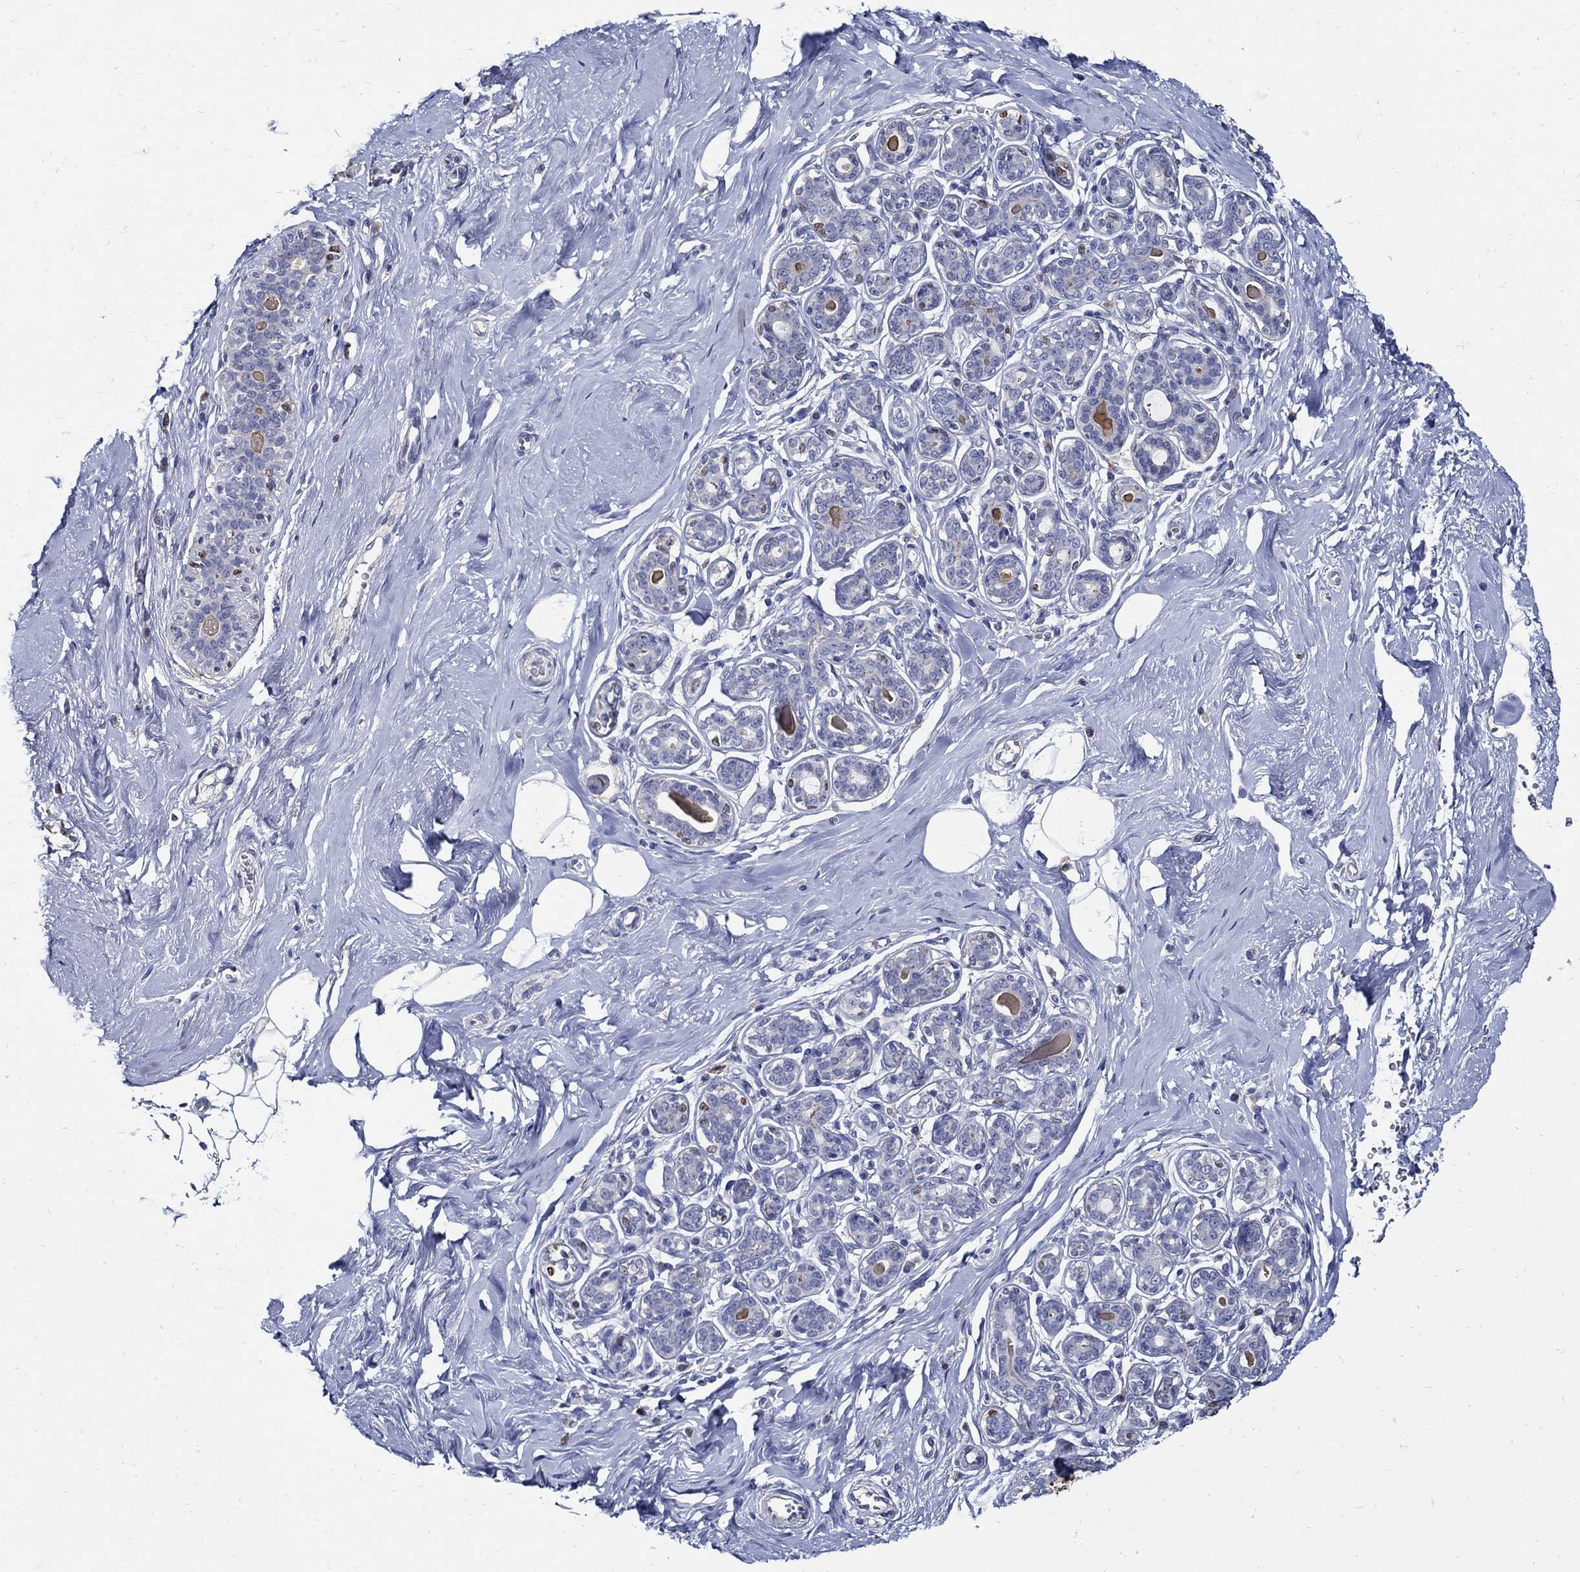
{"staining": {"intensity": "negative", "quantity": "none", "location": "none"}, "tissue": "breast", "cell_type": "Adipocytes", "image_type": "normal", "snomed": [{"axis": "morphology", "description": "Normal tissue, NOS"}, {"axis": "topography", "description": "Skin"}, {"axis": "topography", "description": "Breast"}], "caption": "This is a micrograph of IHC staining of normal breast, which shows no expression in adipocytes. (DAB (3,3'-diaminobenzidine) immunohistochemistry (IHC), high magnification).", "gene": "PRX", "patient": {"sex": "female", "age": 43}}